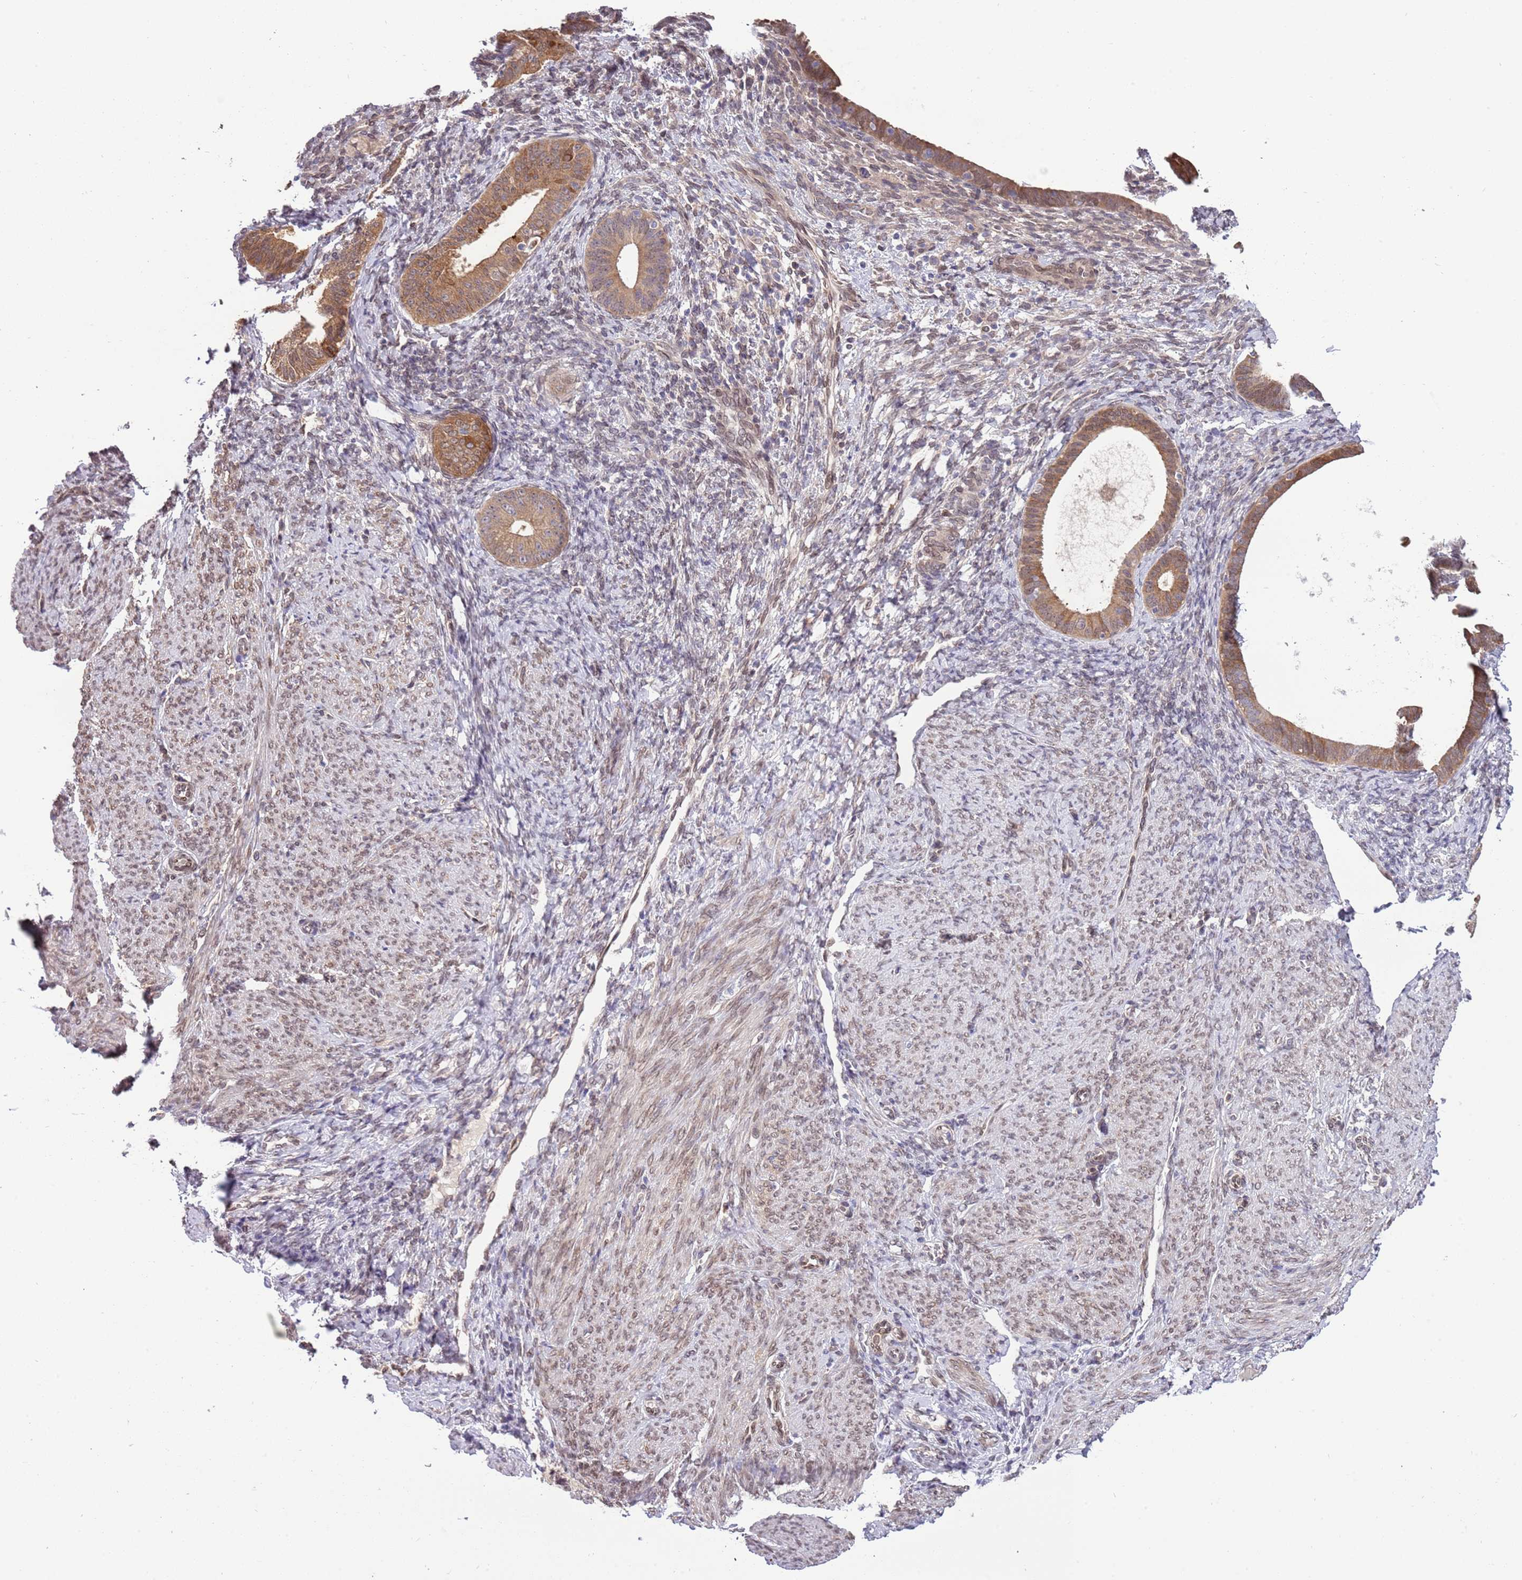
{"staining": {"intensity": "negative", "quantity": "none", "location": "none"}, "tissue": "endometrium", "cell_type": "Cells in endometrial stroma", "image_type": "normal", "snomed": [{"axis": "morphology", "description": "Normal tissue, NOS"}, {"axis": "topography", "description": "Endometrium"}], "caption": "Unremarkable endometrium was stained to show a protein in brown. There is no significant expression in cells in endometrial stroma. (Immunohistochemistry, brightfield microscopy, high magnification).", "gene": "ZNF665", "patient": {"sex": "female", "age": 65}}